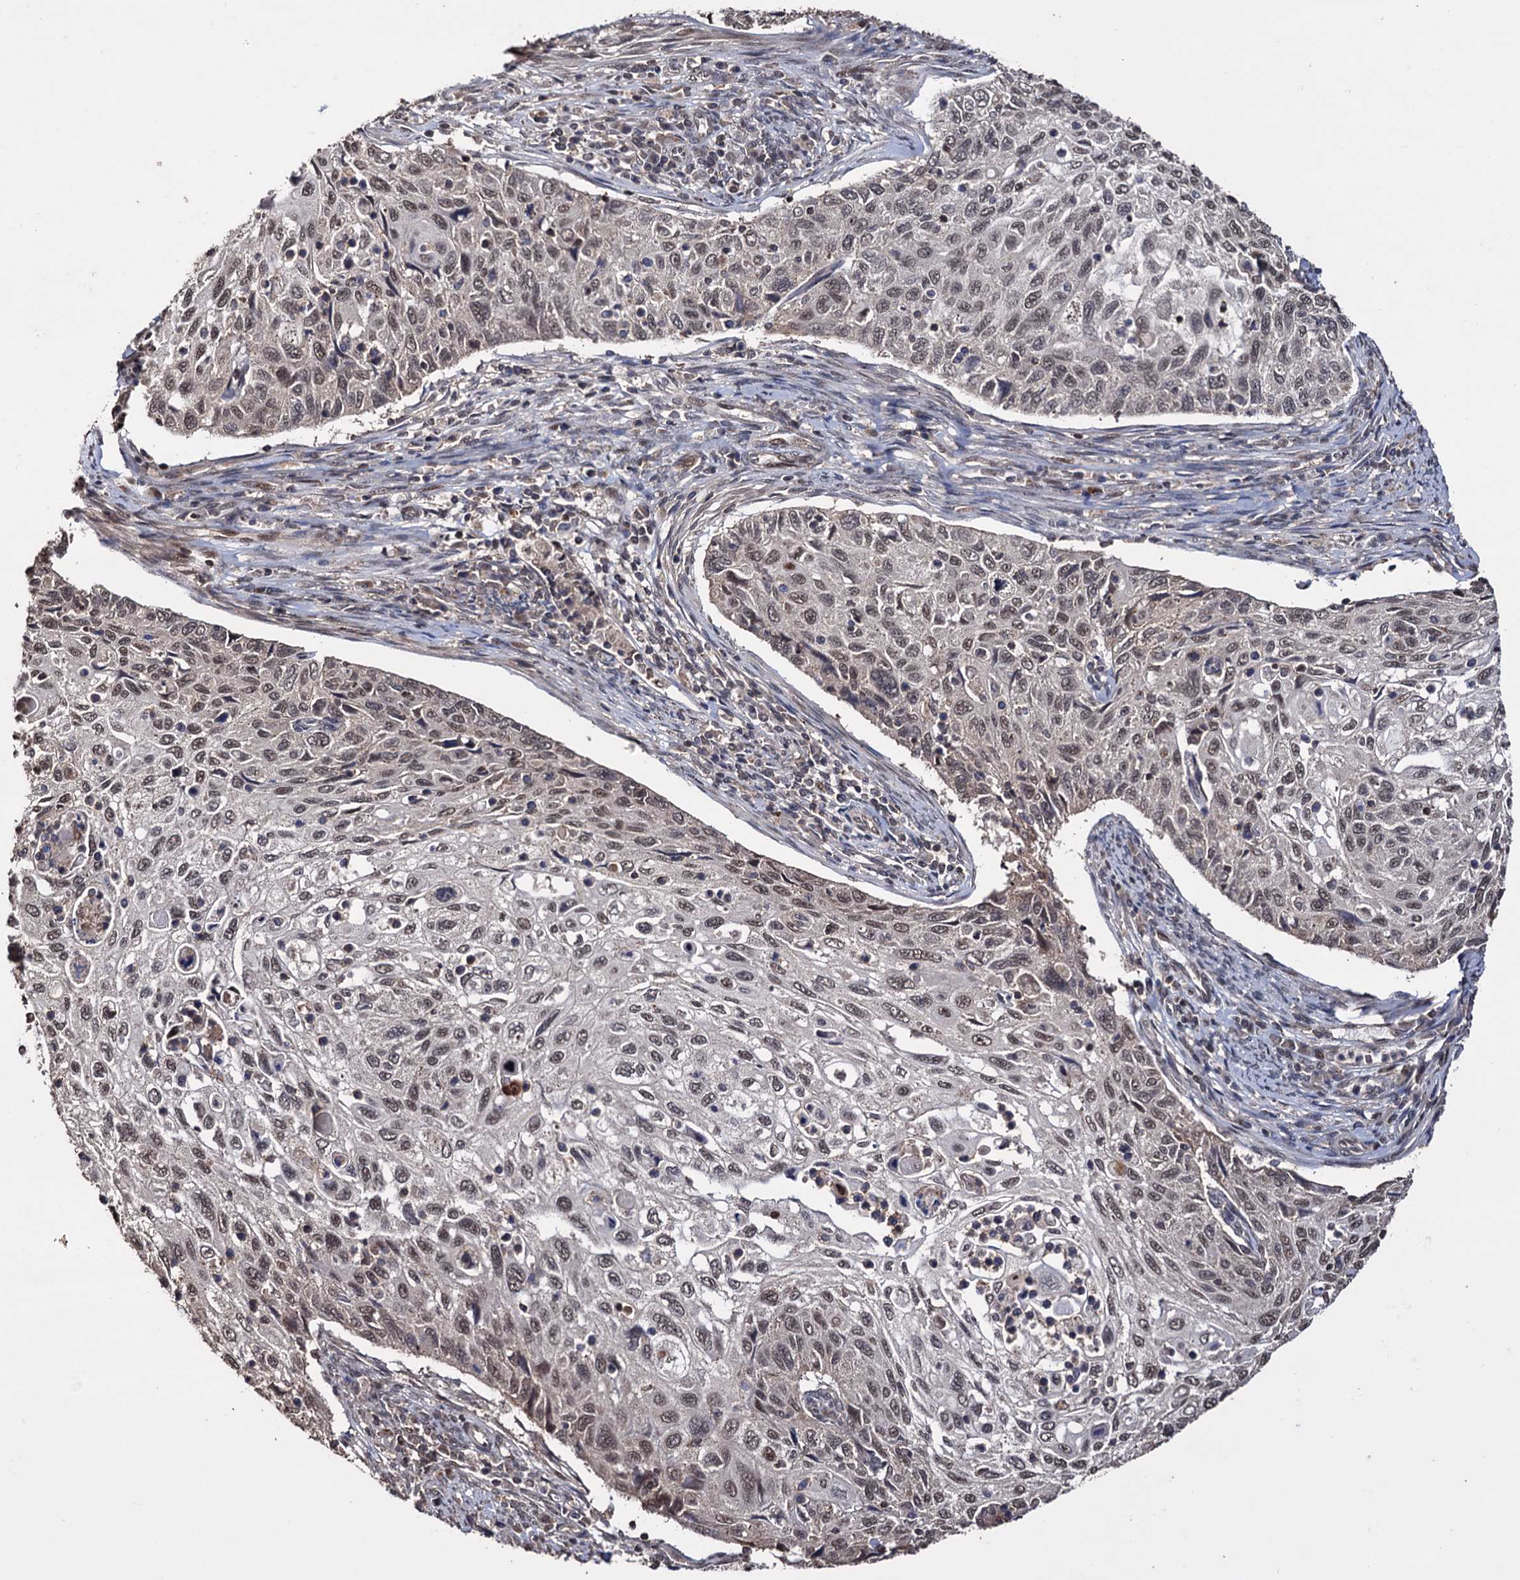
{"staining": {"intensity": "weak", "quantity": "25%-75%", "location": "nuclear"}, "tissue": "cervical cancer", "cell_type": "Tumor cells", "image_type": "cancer", "snomed": [{"axis": "morphology", "description": "Squamous cell carcinoma, NOS"}, {"axis": "topography", "description": "Cervix"}], "caption": "Cervical cancer (squamous cell carcinoma) stained for a protein (brown) shows weak nuclear positive expression in approximately 25%-75% of tumor cells.", "gene": "KLF5", "patient": {"sex": "female", "age": 70}}